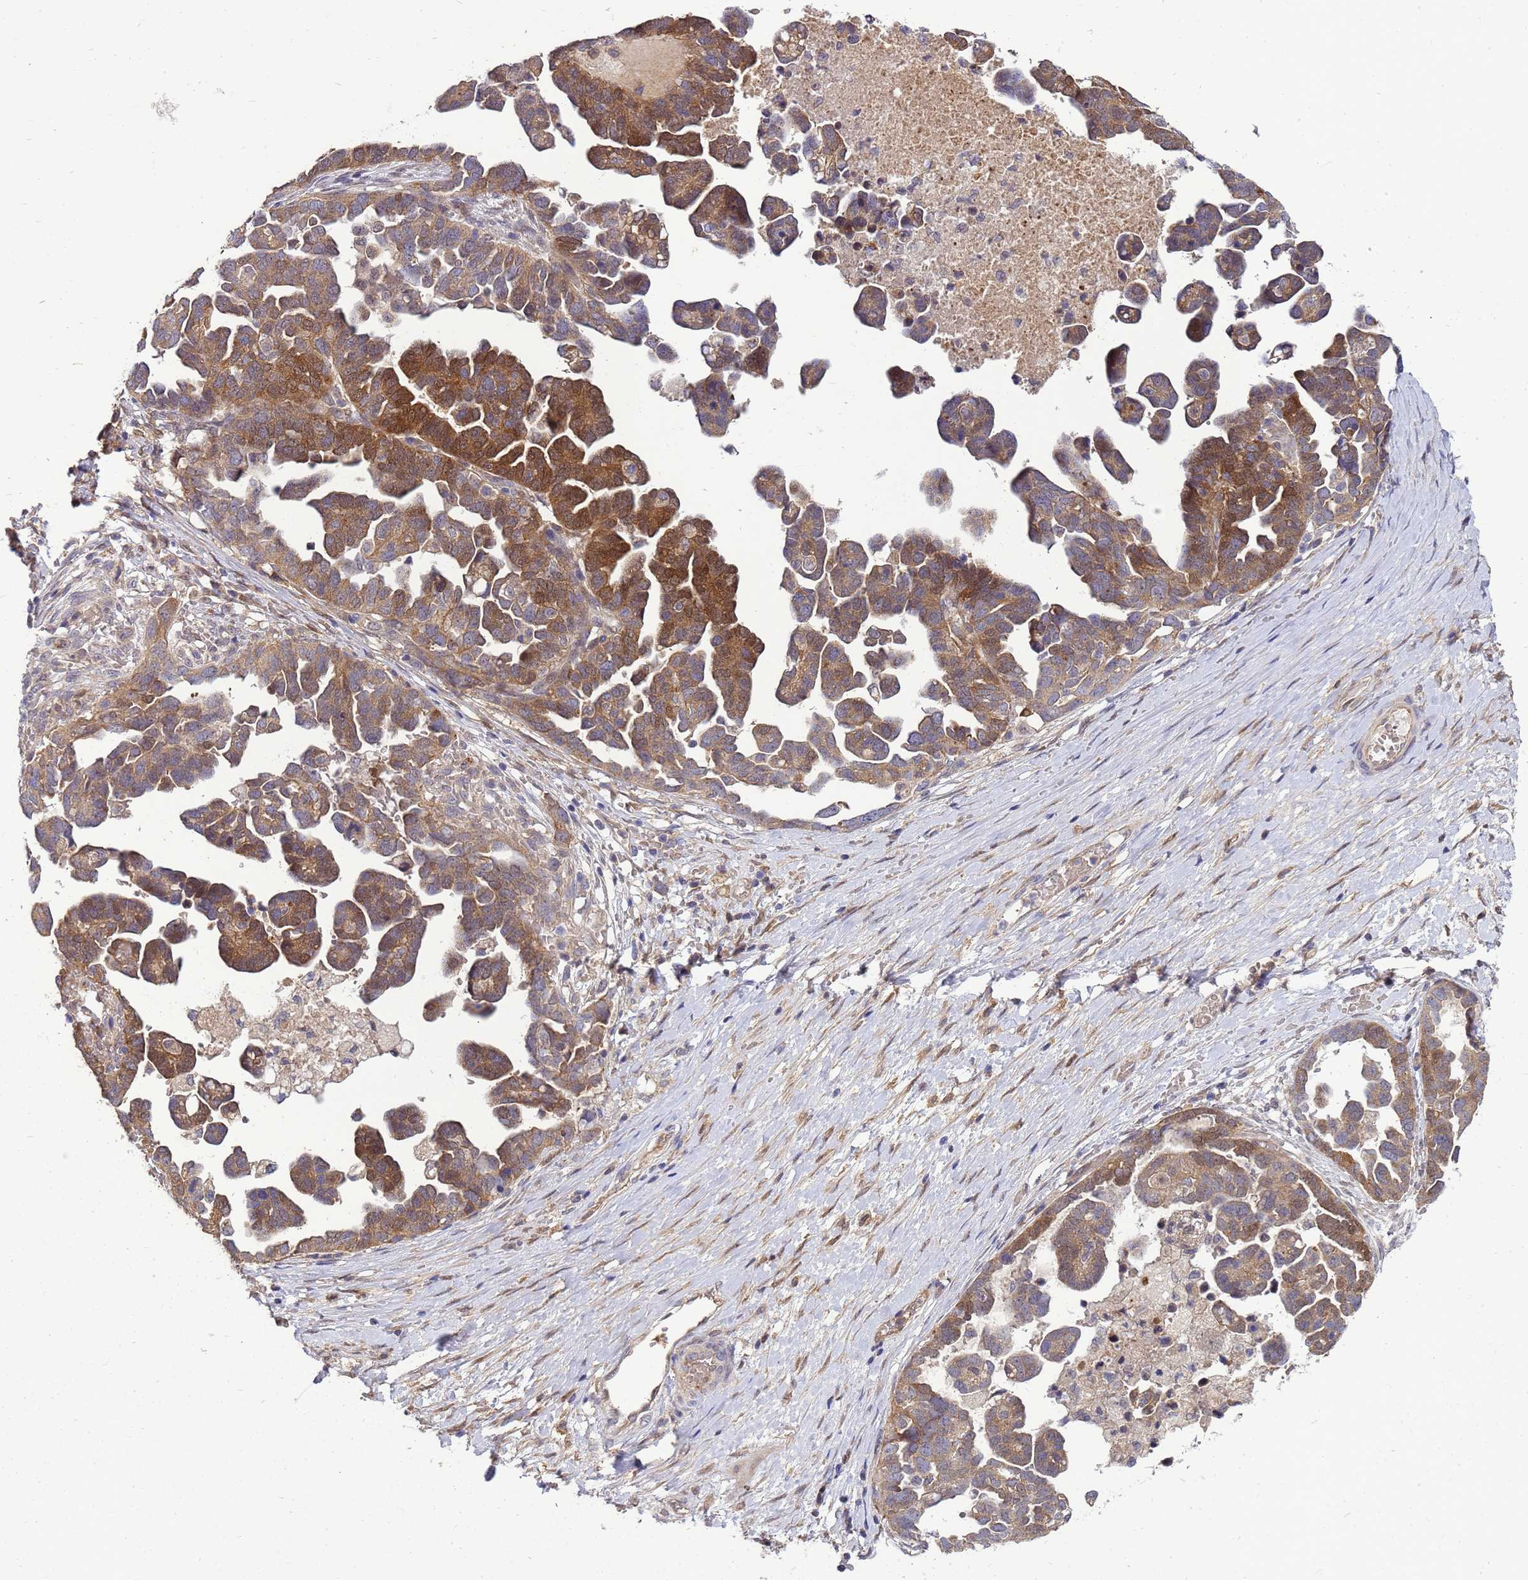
{"staining": {"intensity": "strong", "quantity": "25%-75%", "location": "cytoplasmic/membranous,nuclear"}, "tissue": "ovarian cancer", "cell_type": "Tumor cells", "image_type": "cancer", "snomed": [{"axis": "morphology", "description": "Cystadenocarcinoma, serous, NOS"}, {"axis": "topography", "description": "Ovary"}], "caption": "A high amount of strong cytoplasmic/membranous and nuclear expression is appreciated in approximately 25%-75% of tumor cells in ovarian cancer tissue. Using DAB (brown) and hematoxylin (blue) stains, captured at high magnification using brightfield microscopy.", "gene": "EIF4EBP3", "patient": {"sex": "female", "age": 54}}